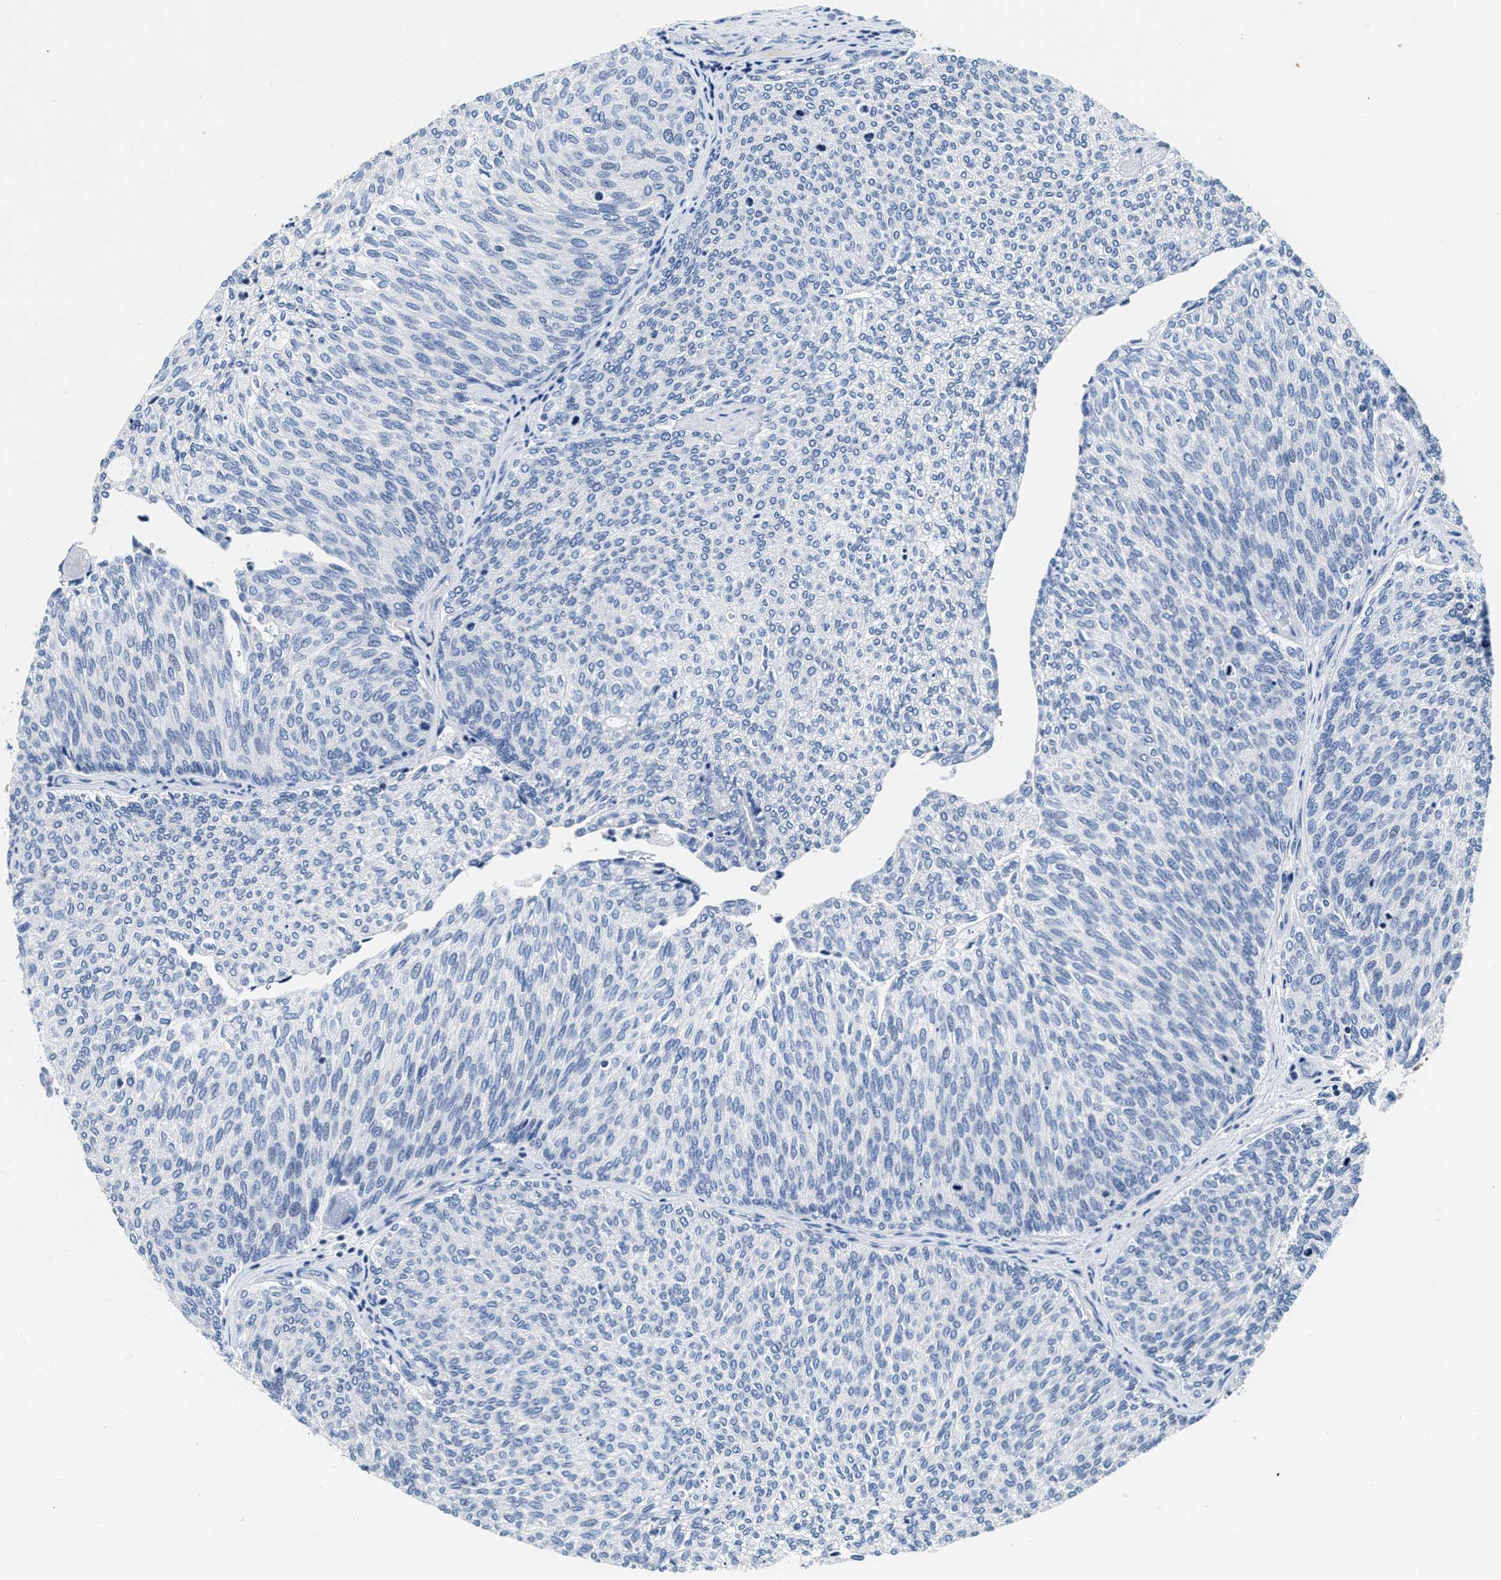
{"staining": {"intensity": "negative", "quantity": "none", "location": "none"}, "tissue": "urothelial cancer", "cell_type": "Tumor cells", "image_type": "cancer", "snomed": [{"axis": "morphology", "description": "Urothelial carcinoma, Low grade"}, {"axis": "topography", "description": "Urinary bladder"}], "caption": "Human low-grade urothelial carcinoma stained for a protein using immunohistochemistry (IHC) exhibits no expression in tumor cells.", "gene": "FBLN2", "patient": {"sex": "female", "age": 79}}